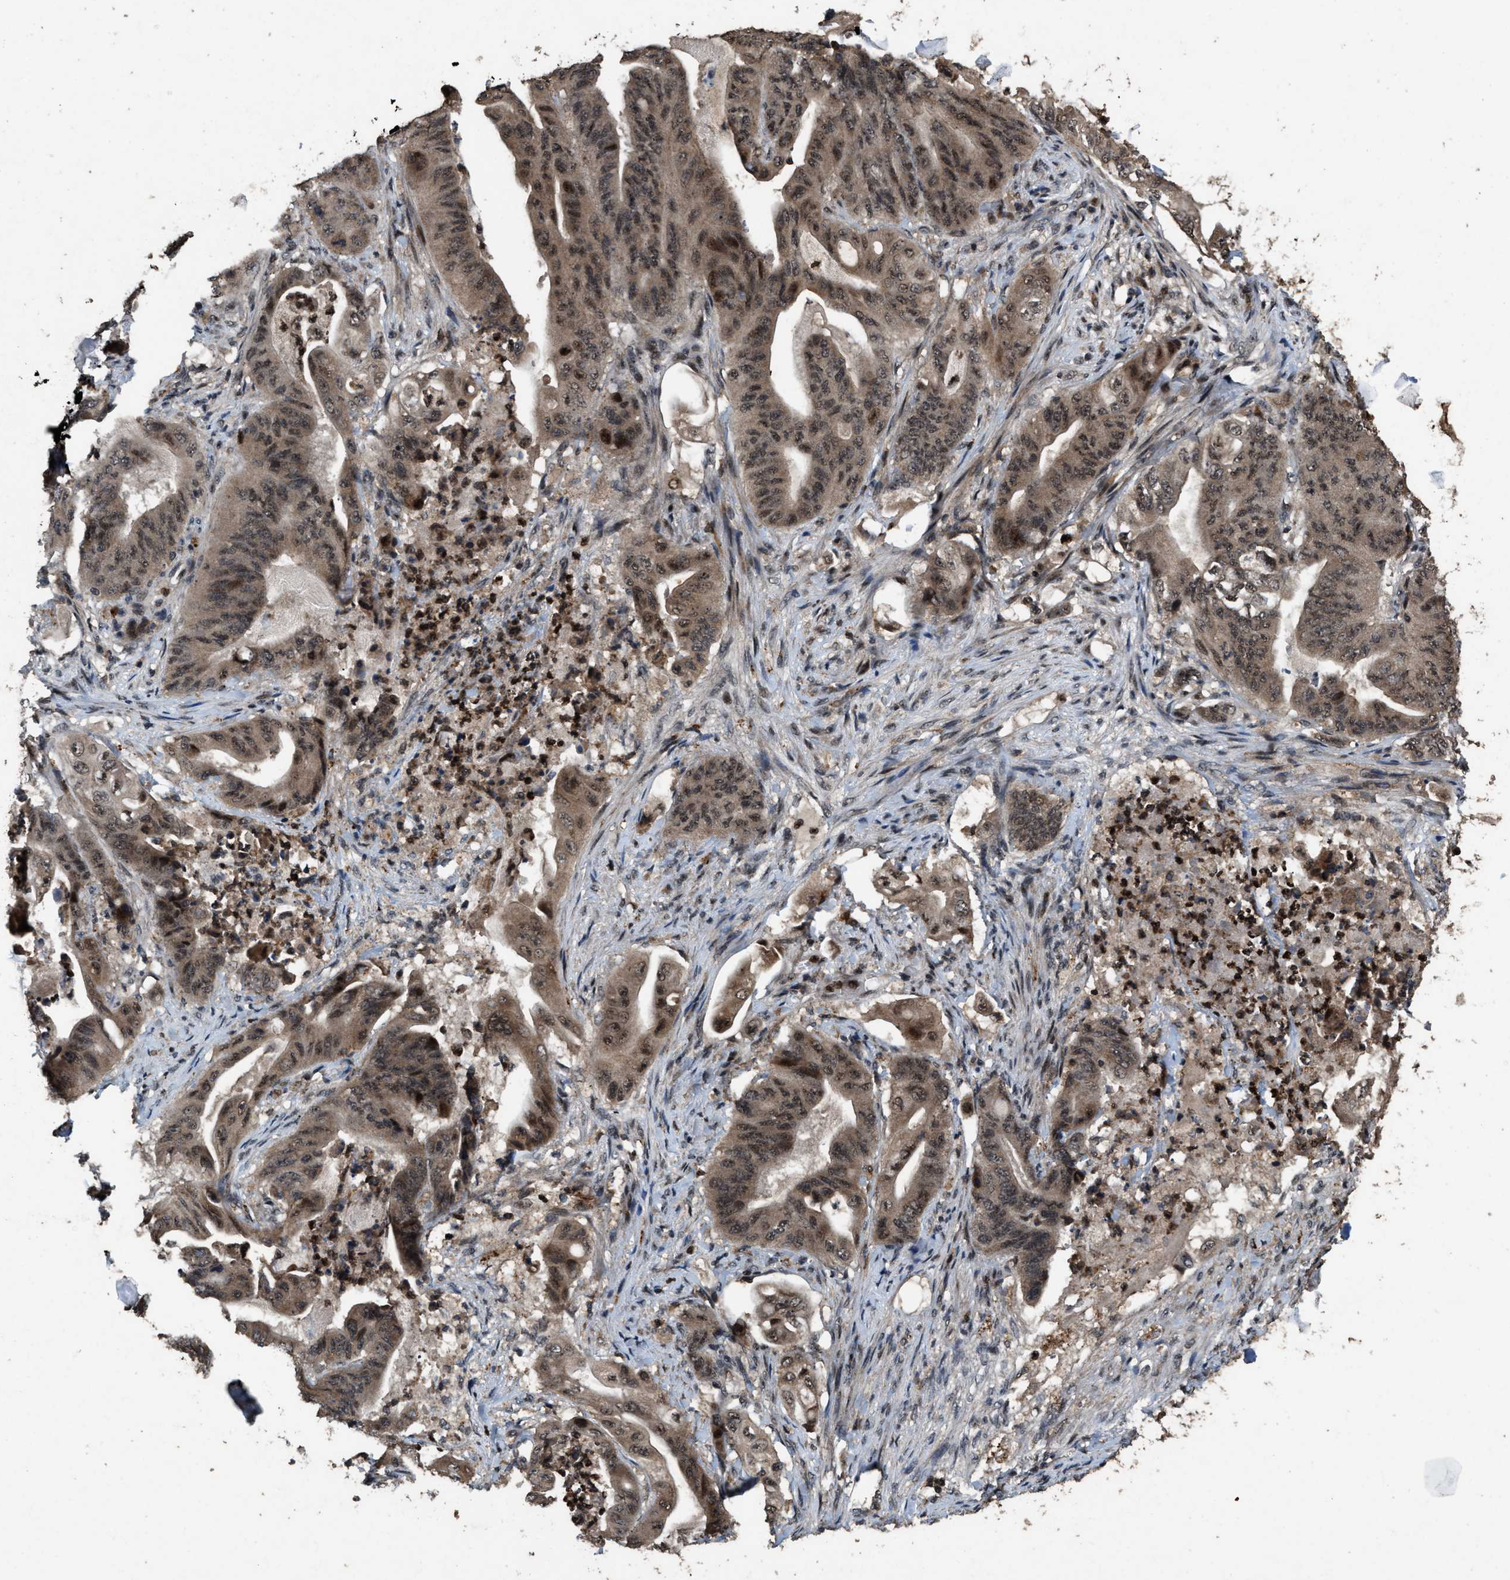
{"staining": {"intensity": "moderate", "quantity": ">75%", "location": "cytoplasmic/membranous,nuclear"}, "tissue": "stomach cancer", "cell_type": "Tumor cells", "image_type": "cancer", "snomed": [{"axis": "morphology", "description": "Adenocarcinoma, NOS"}, {"axis": "topography", "description": "Stomach"}], "caption": "A brown stain shows moderate cytoplasmic/membranous and nuclear expression of a protein in human stomach cancer tumor cells. (Brightfield microscopy of DAB IHC at high magnification).", "gene": "HAUS6", "patient": {"sex": "female", "age": 73}}